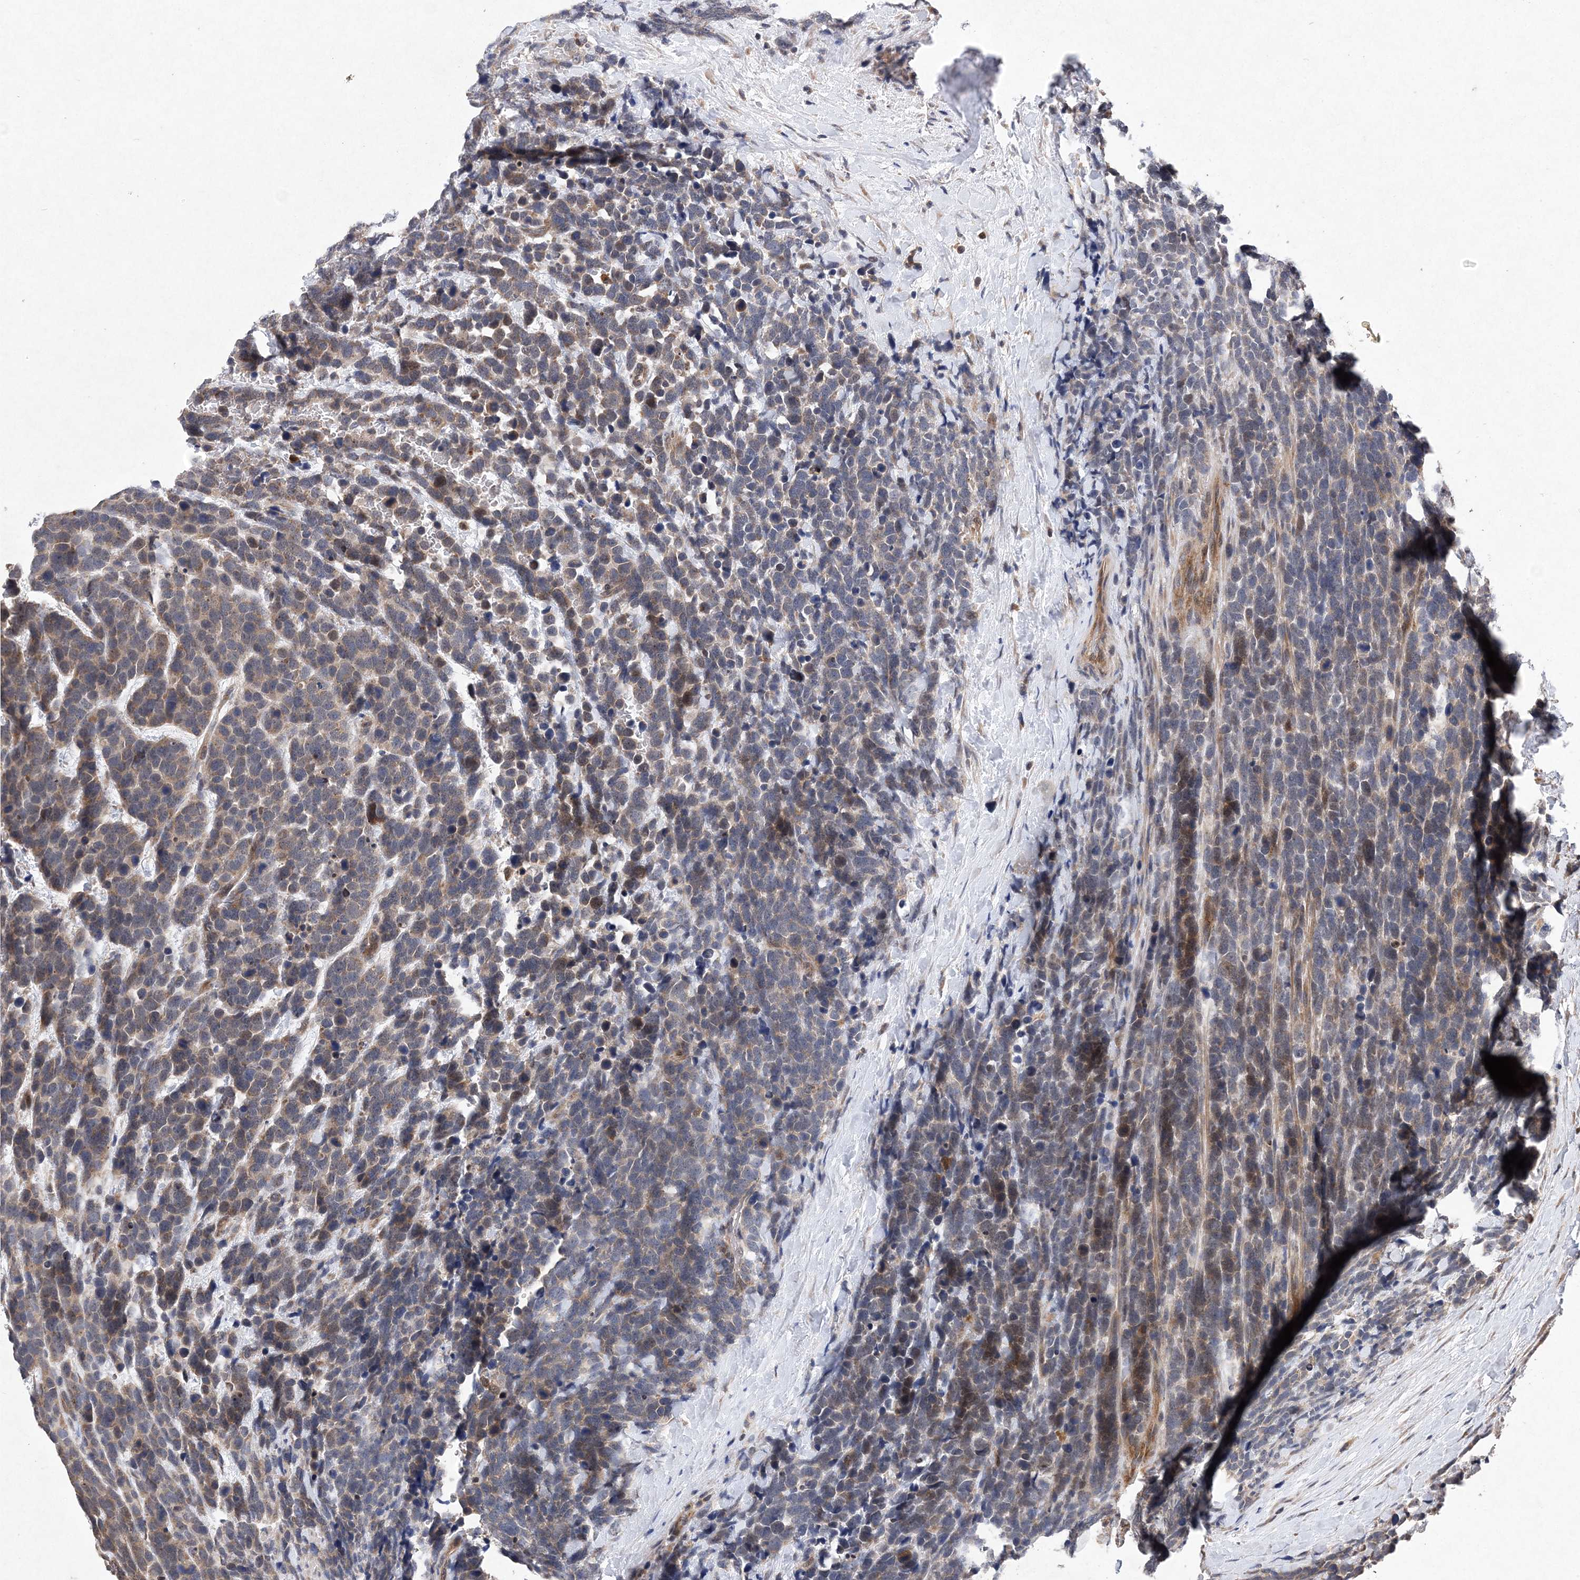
{"staining": {"intensity": "weak", "quantity": "25%-75%", "location": "cytoplasmic/membranous"}, "tissue": "urothelial cancer", "cell_type": "Tumor cells", "image_type": "cancer", "snomed": [{"axis": "morphology", "description": "Urothelial carcinoma, High grade"}, {"axis": "topography", "description": "Urinary bladder"}], "caption": "Urothelial cancer was stained to show a protein in brown. There is low levels of weak cytoplasmic/membranous staining in approximately 25%-75% of tumor cells.", "gene": "PROSER1", "patient": {"sex": "female", "age": 82}}